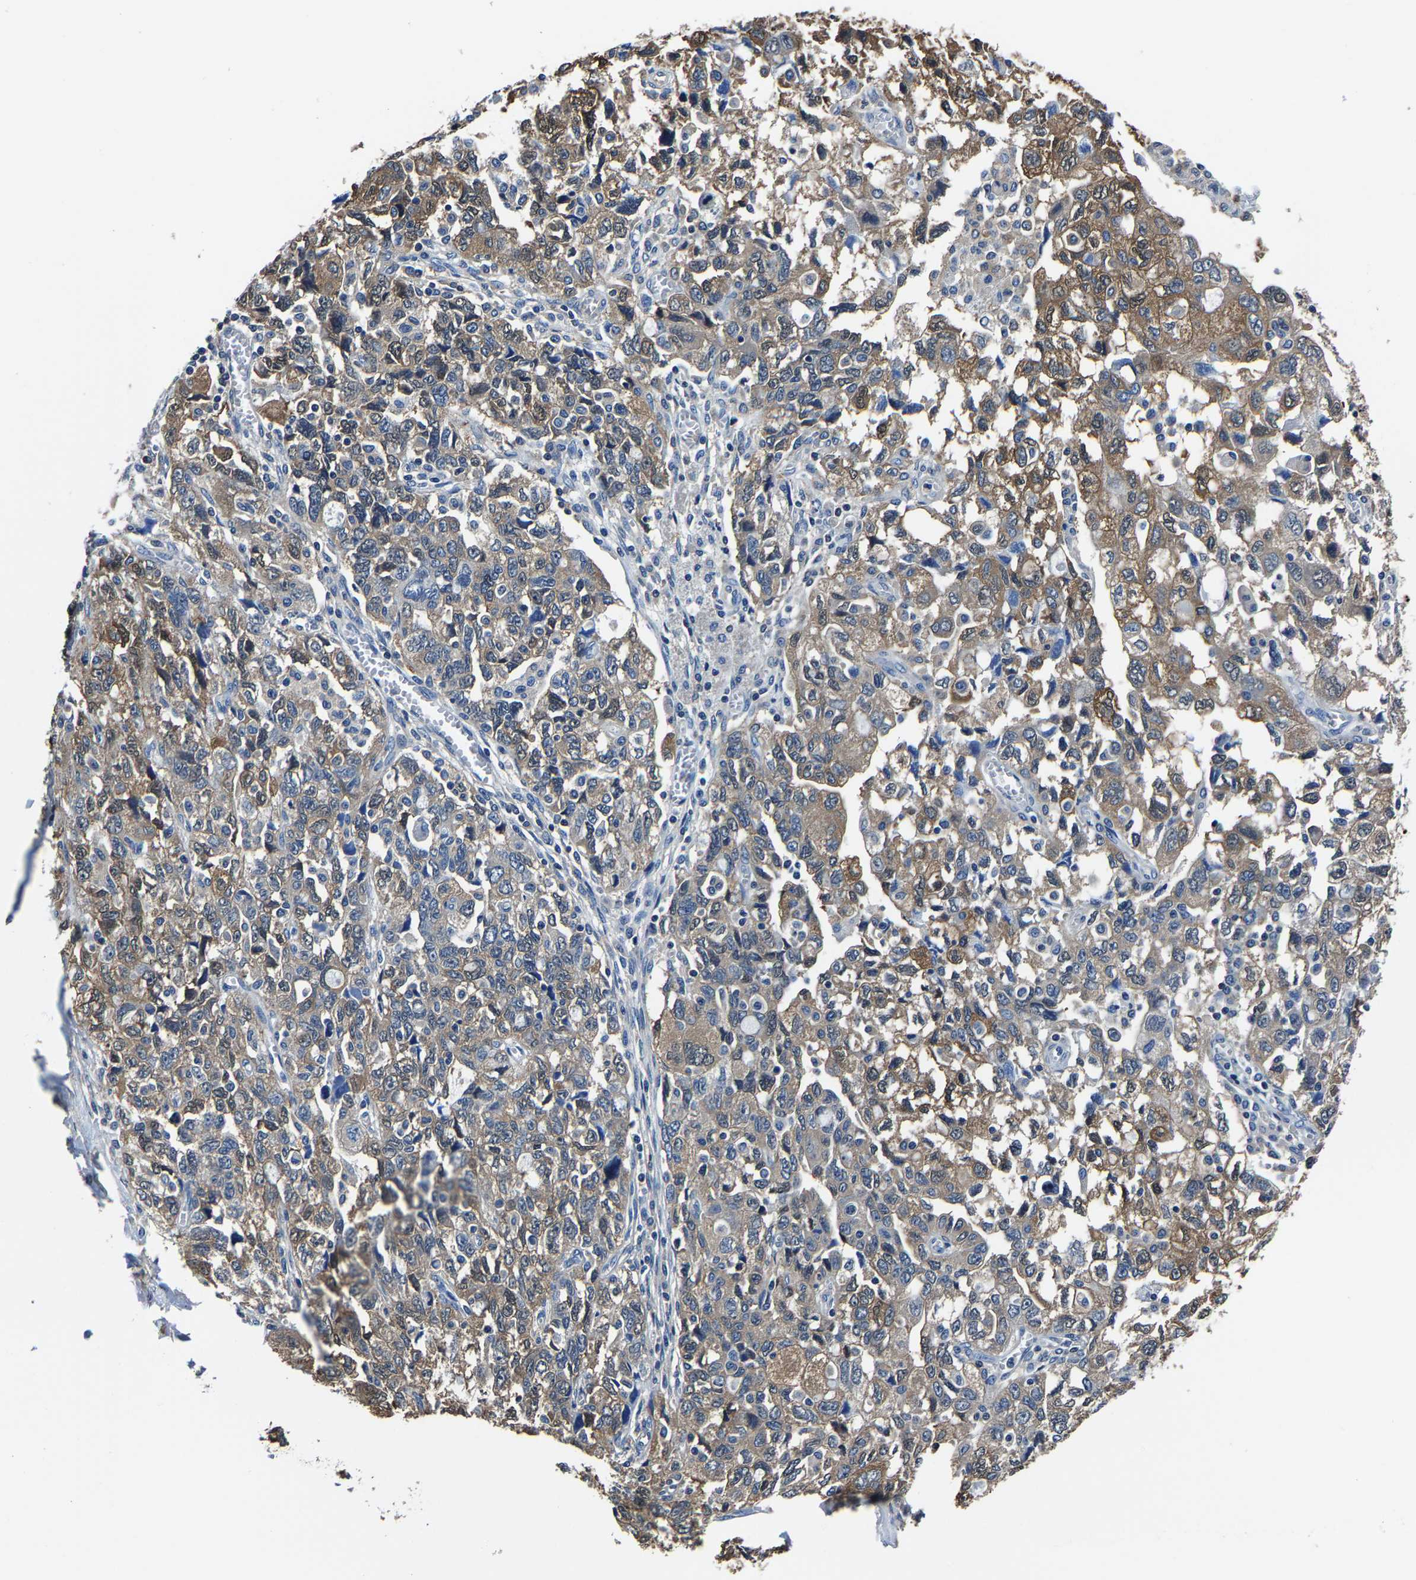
{"staining": {"intensity": "moderate", "quantity": "25%-75%", "location": "cytoplasmic/membranous"}, "tissue": "ovarian cancer", "cell_type": "Tumor cells", "image_type": "cancer", "snomed": [{"axis": "morphology", "description": "Carcinoma, NOS"}, {"axis": "morphology", "description": "Cystadenocarcinoma, serous, NOS"}, {"axis": "topography", "description": "Ovary"}], "caption": "Immunohistochemistry (IHC) photomicrograph of neoplastic tissue: serous cystadenocarcinoma (ovarian) stained using immunohistochemistry (IHC) shows medium levels of moderate protein expression localized specifically in the cytoplasmic/membranous of tumor cells, appearing as a cytoplasmic/membranous brown color.", "gene": "ALDOB", "patient": {"sex": "female", "age": 69}}